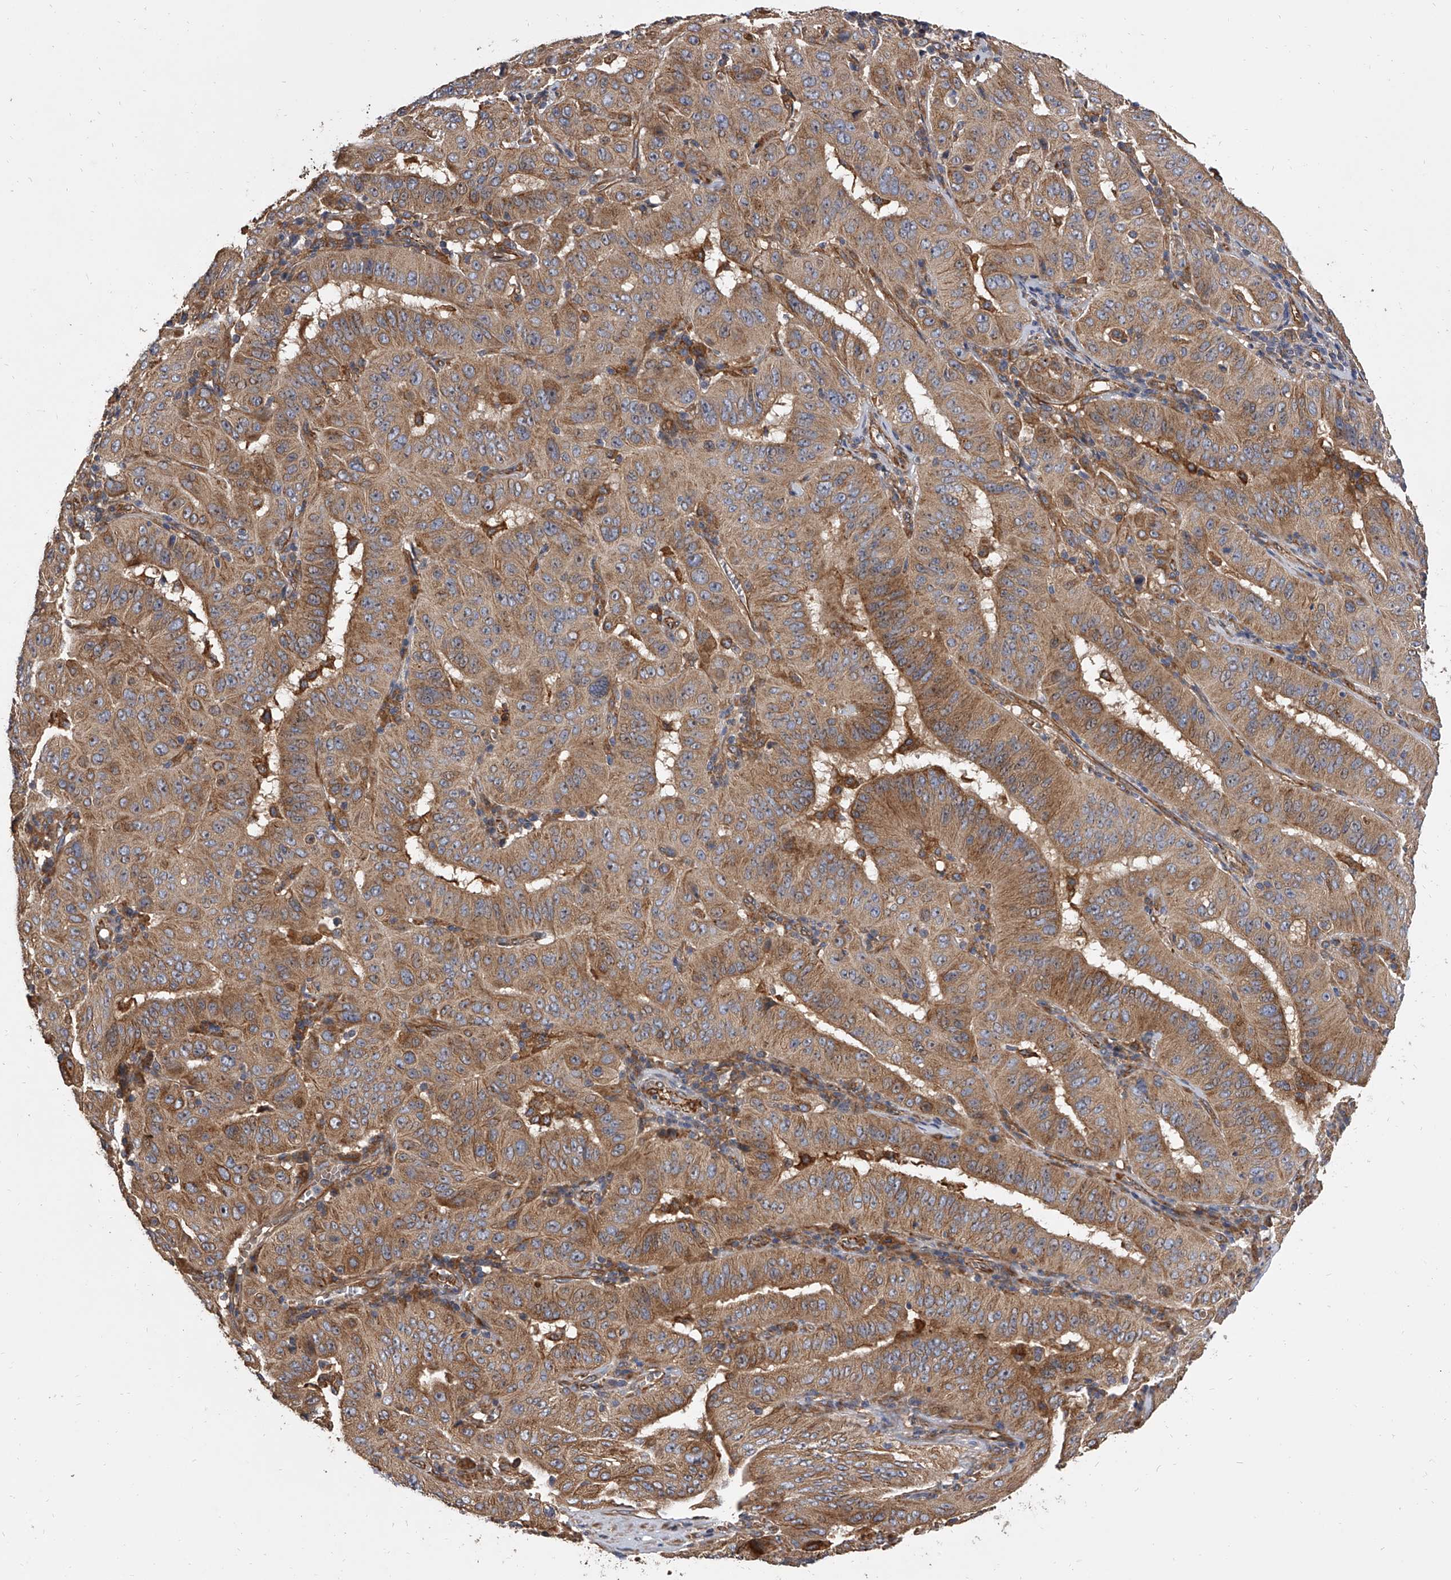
{"staining": {"intensity": "moderate", "quantity": ">75%", "location": "cytoplasmic/membranous"}, "tissue": "pancreatic cancer", "cell_type": "Tumor cells", "image_type": "cancer", "snomed": [{"axis": "morphology", "description": "Adenocarcinoma, NOS"}, {"axis": "topography", "description": "Pancreas"}], "caption": "High-magnification brightfield microscopy of pancreatic cancer (adenocarcinoma) stained with DAB (brown) and counterstained with hematoxylin (blue). tumor cells exhibit moderate cytoplasmic/membranous staining is seen in about>75% of cells.", "gene": "EXOC4", "patient": {"sex": "male", "age": 63}}